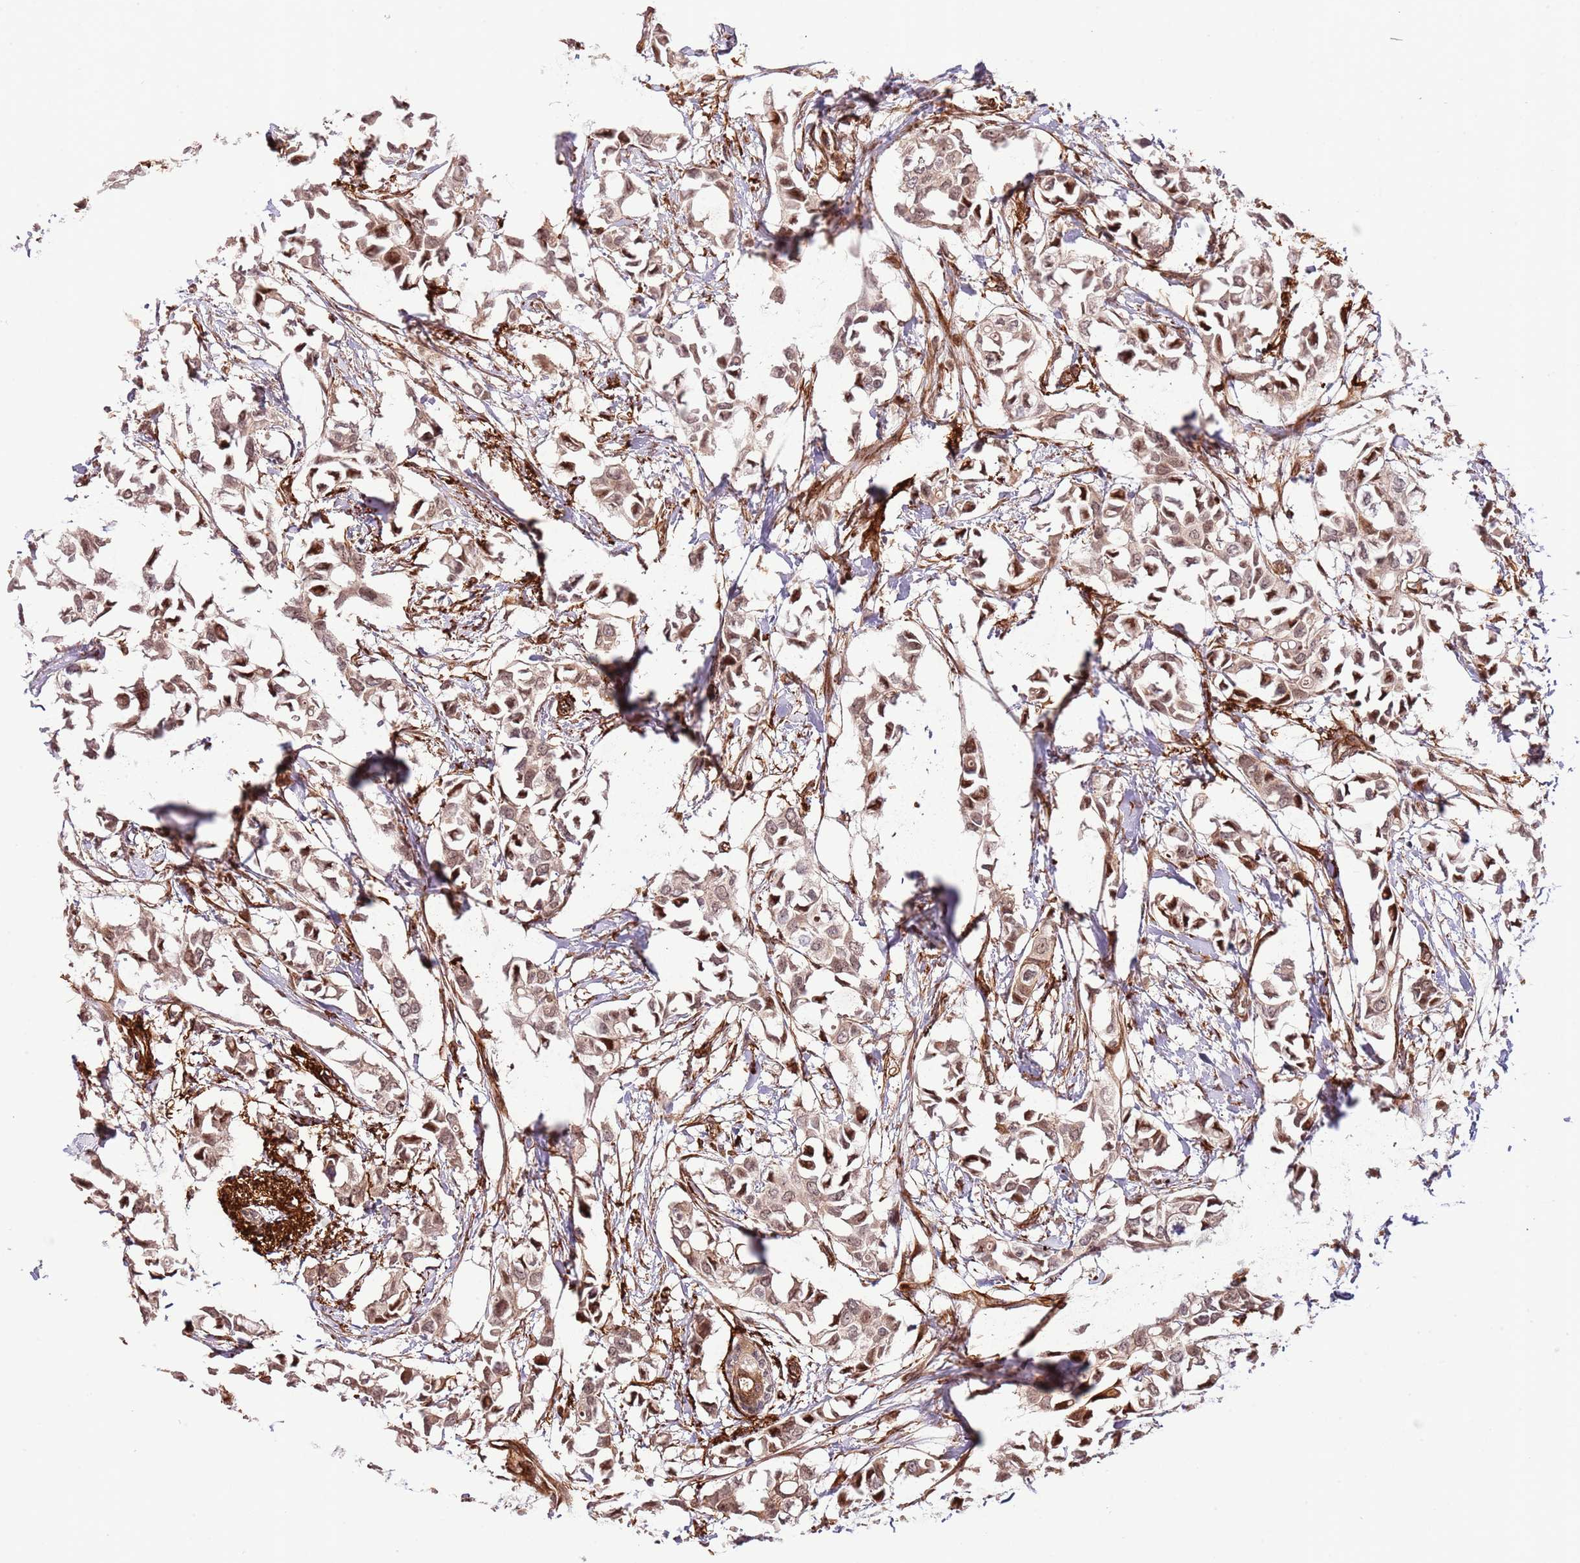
{"staining": {"intensity": "weak", "quantity": ">75%", "location": "cytoplasmic/membranous,nuclear"}, "tissue": "breast cancer", "cell_type": "Tumor cells", "image_type": "cancer", "snomed": [{"axis": "morphology", "description": "Duct carcinoma"}, {"axis": "topography", "description": "Breast"}], "caption": "A brown stain highlights weak cytoplasmic/membranous and nuclear staining of a protein in intraductal carcinoma (breast) tumor cells. The staining is performed using DAB (3,3'-diaminobenzidine) brown chromogen to label protein expression. The nuclei are counter-stained blue using hematoxylin.", "gene": "NEK3", "patient": {"sex": "female", "age": 41}}